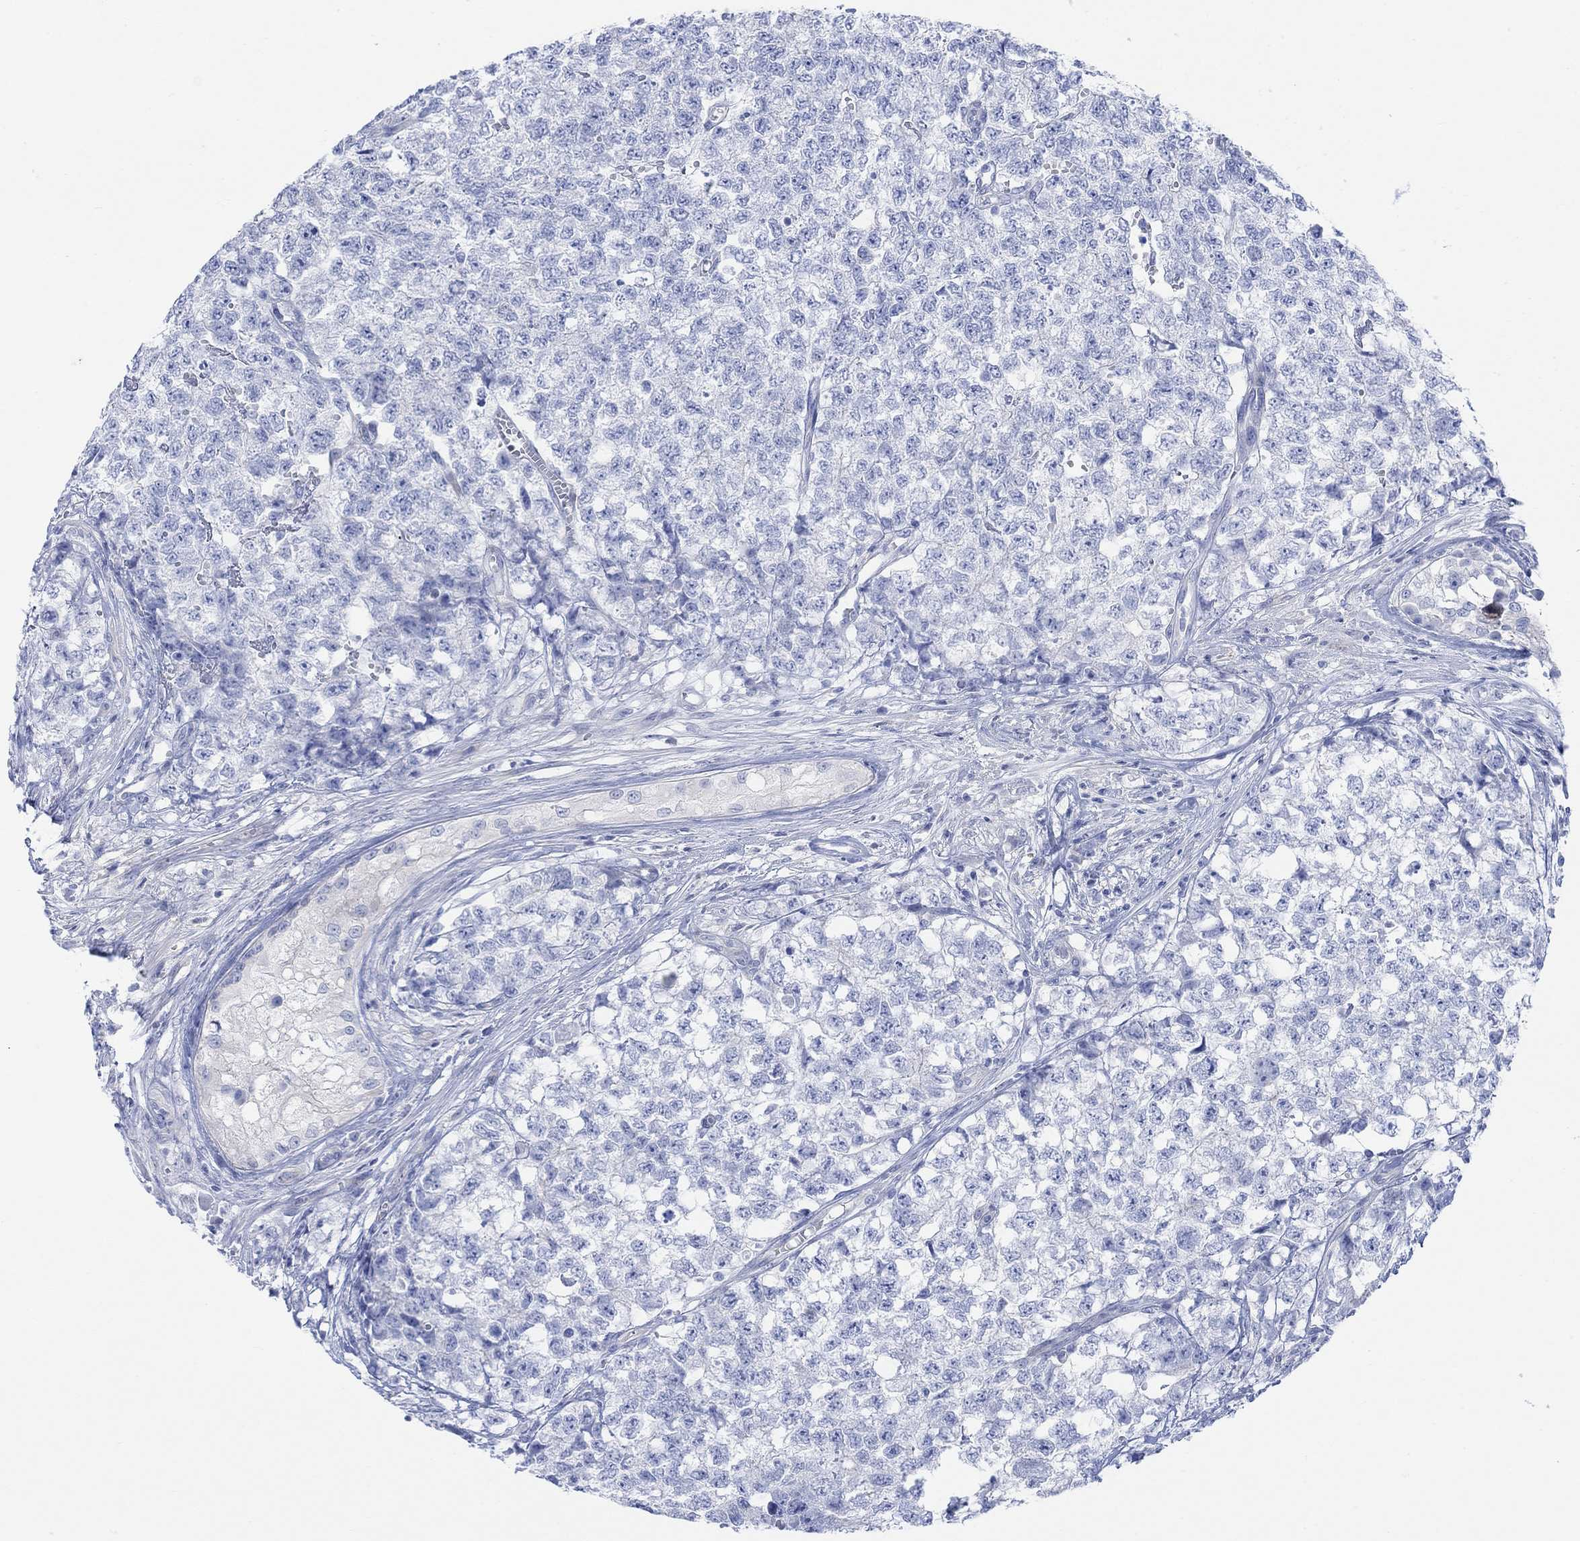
{"staining": {"intensity": "negative", "quantity": "none", "location": "none"}, "tissue": "testis cancer", "cell_type": "Tumor cells", "image_type": "cancer", "snomed": [{"axis": "morphology", "description": "Seminoma, NOS"}, {"axis": "morphology", "description": "Carcinoma, Embryonal, NOS"}, {"axis": "topography", "description": "Testis"}], "caption": "This is a image of IHC staining of seminoma (testis), which shows no staining in tumor cells.", "gene": "TLDC2", "patient": {"sex": "male", "age": 22}}